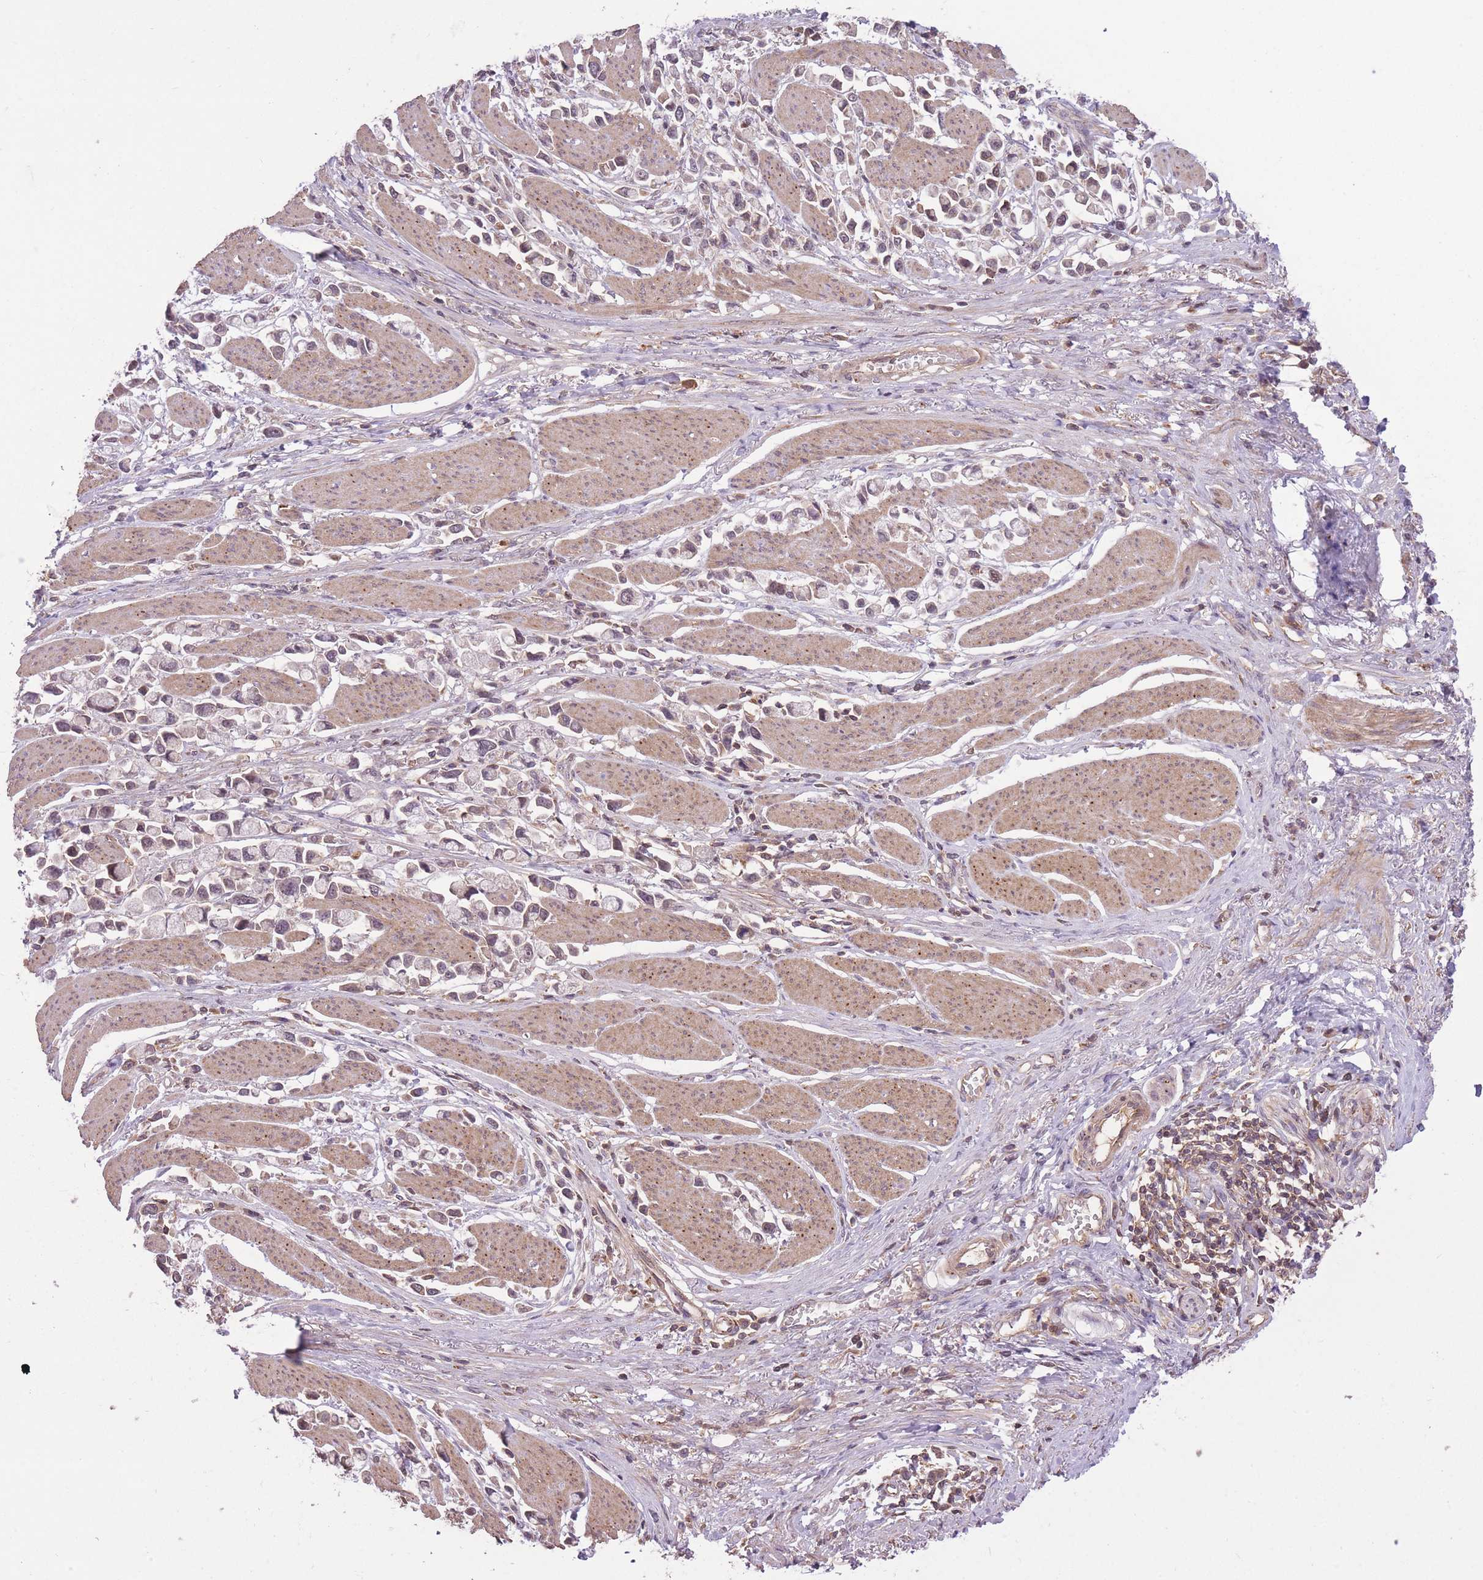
{"staining": {"intensity": "weak", "quantity": "25%-75%", "location": "cytoplasmic/membranous,nuclear"}, "tissue": "stomach cancer", "cell_type": "Tumor cells", "image_type": "cancer", "snomed": [{"axis": "morphology", "description": "Adenocarcinoma, NOS"}, {"axis": "topography", "description": "Stomach"}], "caption": "Brown immunohistochemical staining in stomach cancer displays weak cytoplasmic/membranous and nuclear expression in about 25%-75% of tumor cells.", "gene": "POLR3F", "patient": {"sex": "female", "age": 81}}